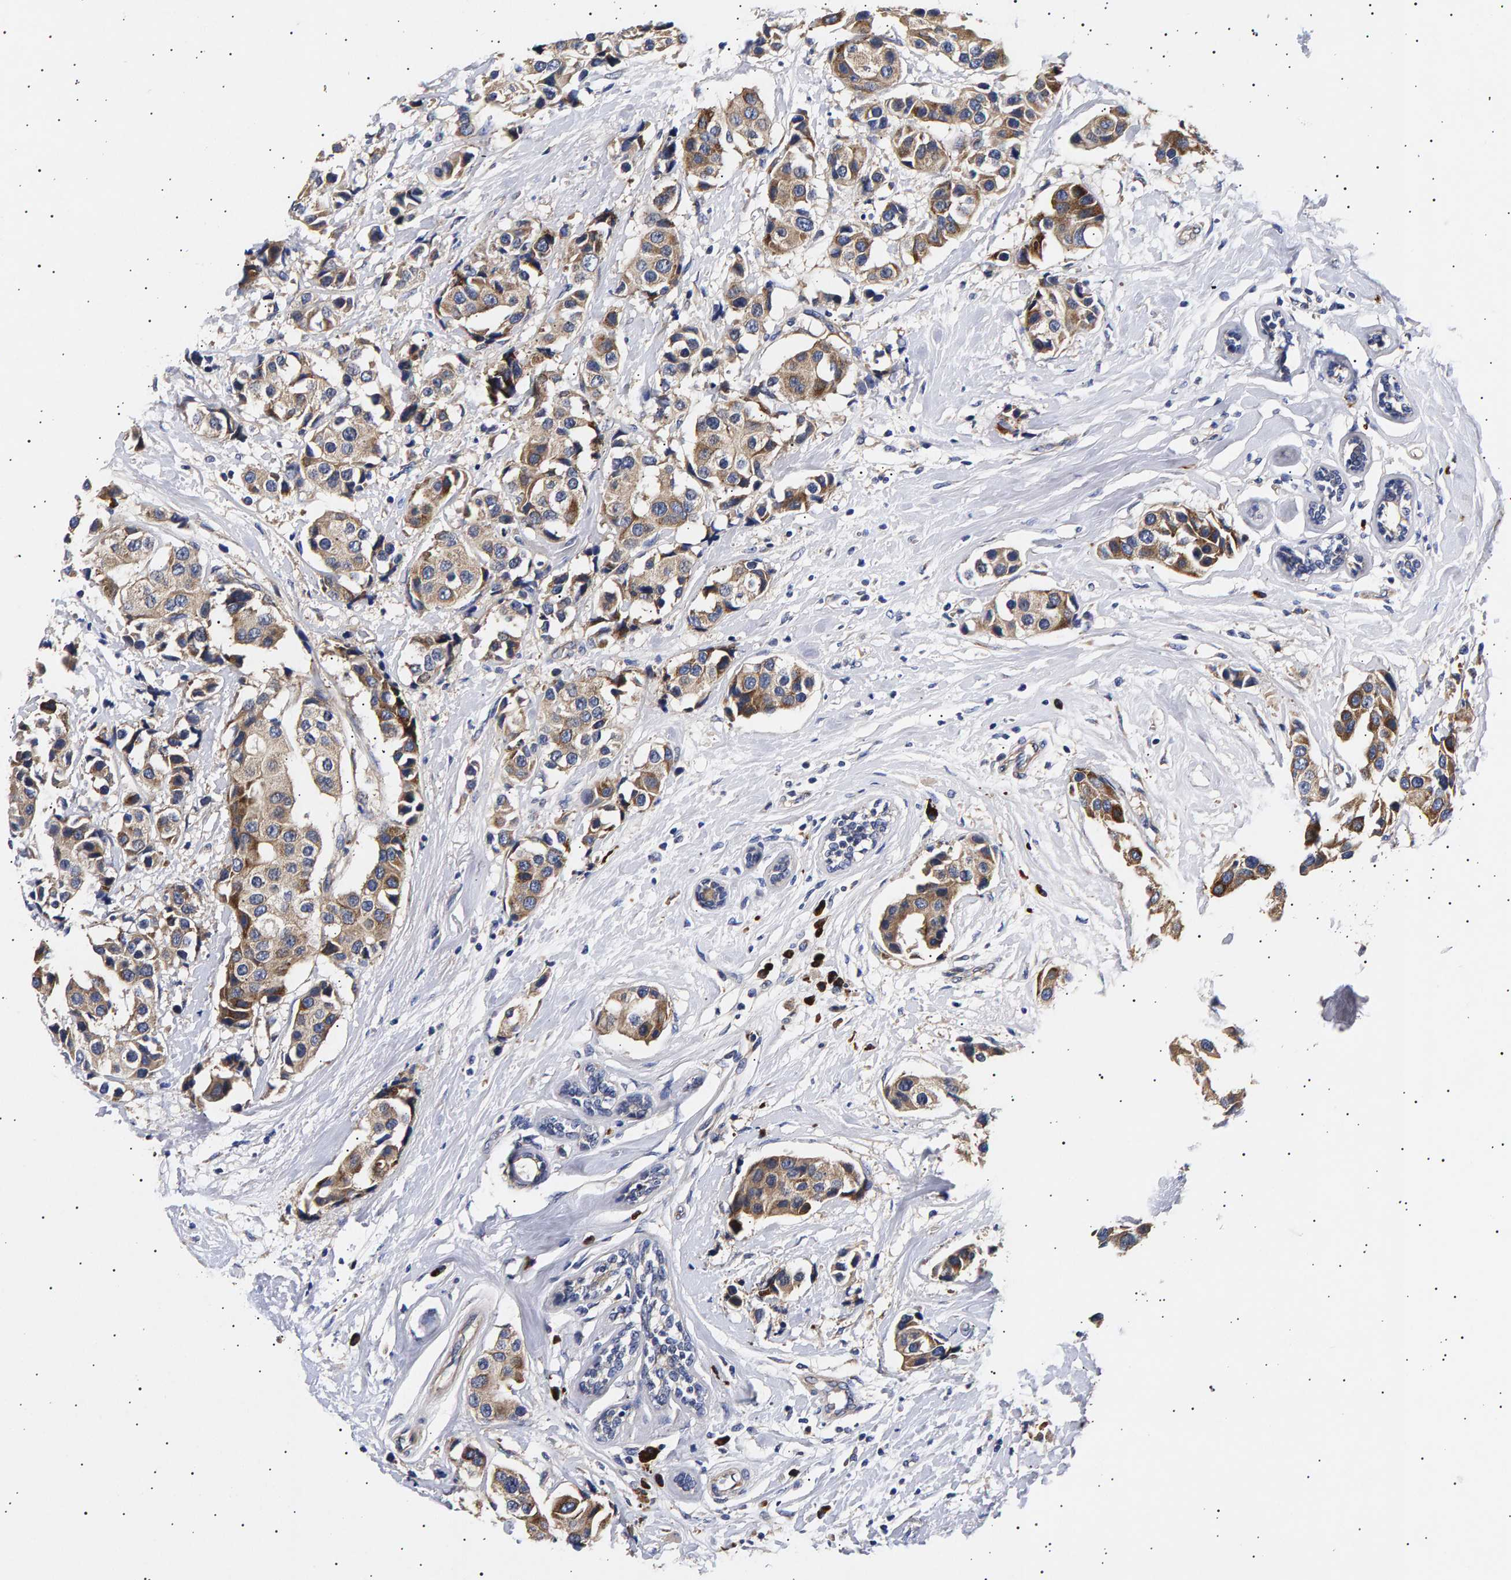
{"staining": {"intensity": "moderate", "quantity": ">75%", "location": "cytoplasmic/membranous"}, "tissue": "breast cancer", "cell_type": "Tumor cells", "image_type": "cancer", "snomed": [{"axis": "morphology", "description": "Normal tissue, NOS"}, {"axis": "morphology", "description": "Duct carcinoma"}, {"axis": "topography", "description": "Breast"}], "caption": "The immunohistochemical stain labels moderate cytoplasmic/membranous staining in tumor cells of breast cancer tissue.", "gene": "ANKRD40", "patient": {"sex": "female", "age": 39}}